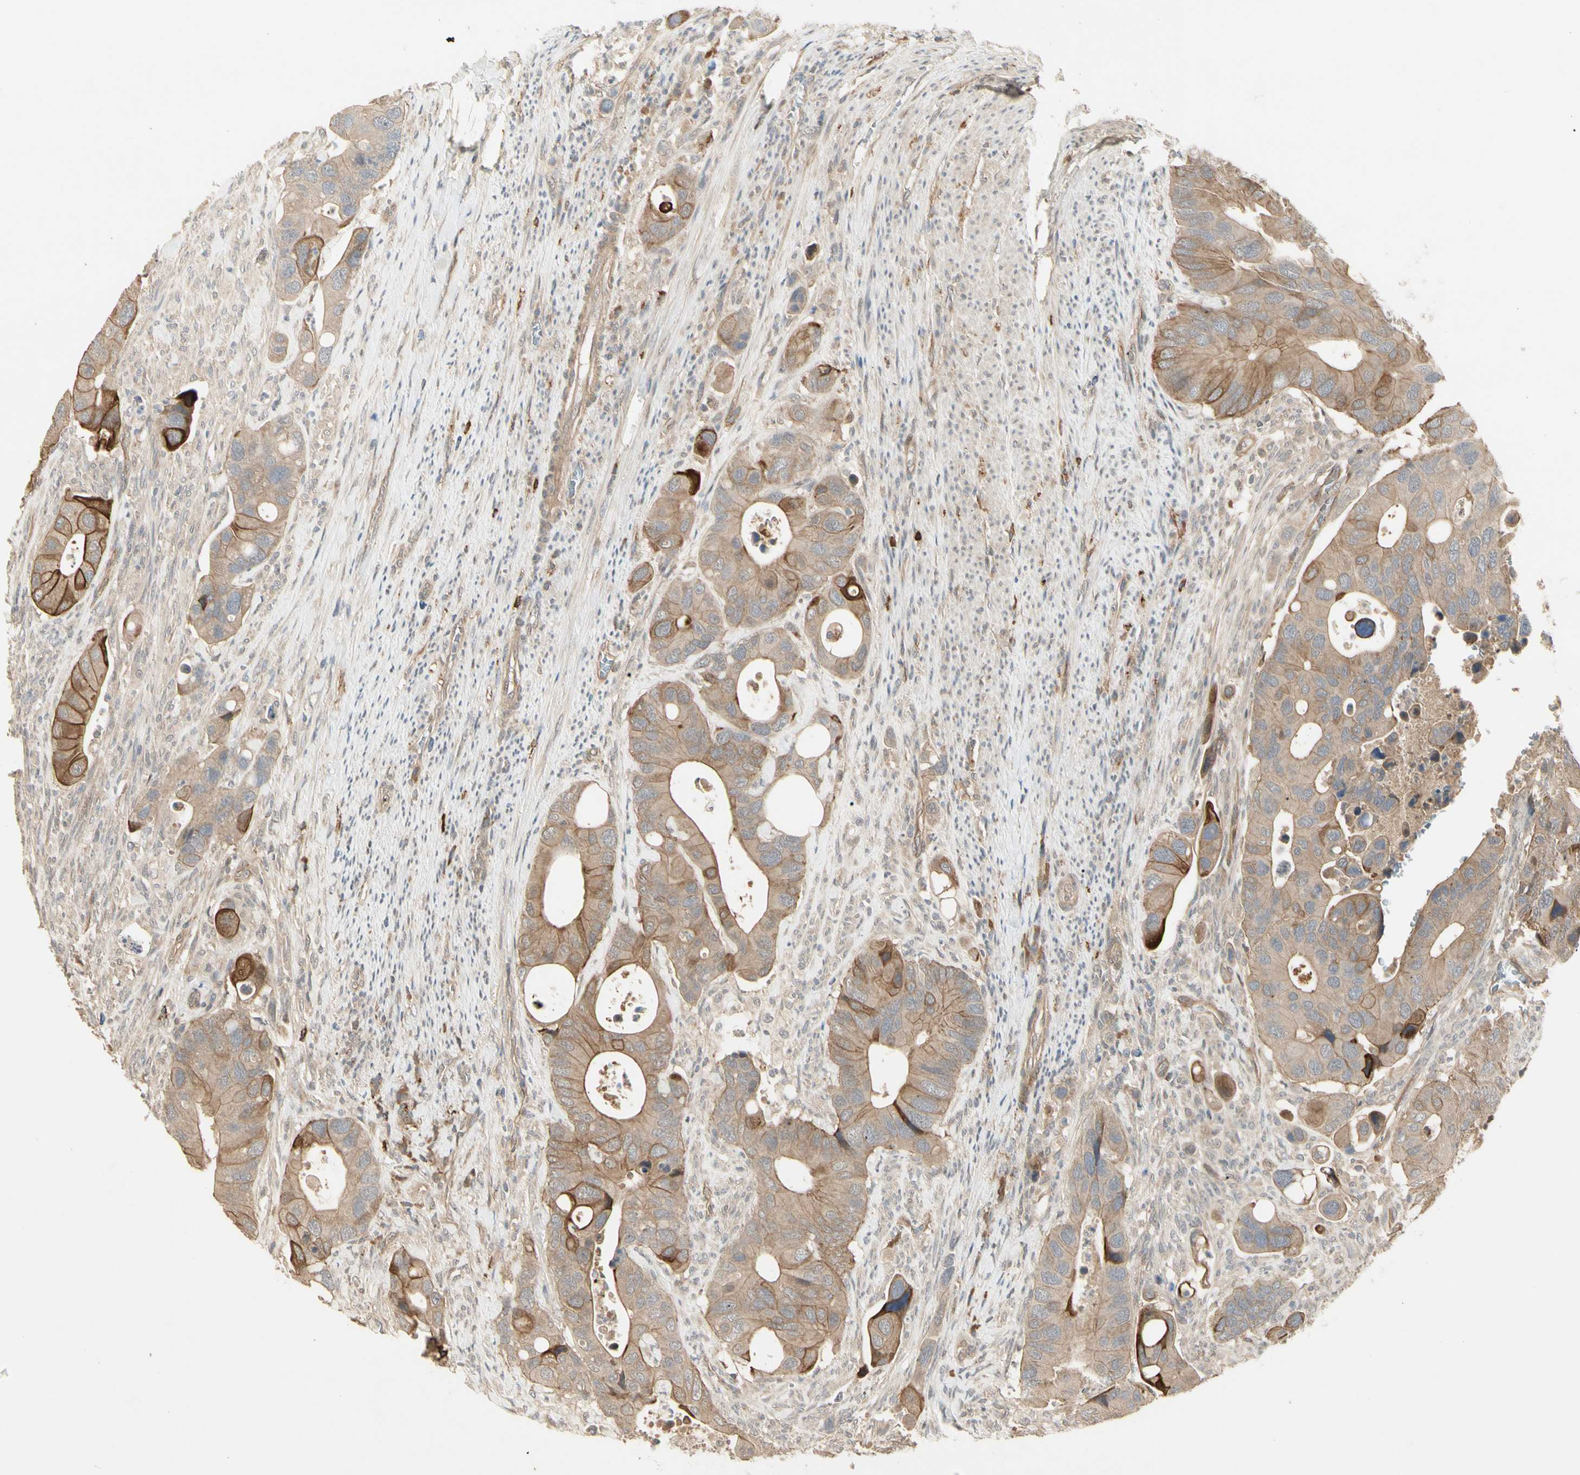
{"staining": {"intensity": "weak", "quantity": ">75%", "location": "cytoplasmic/membranous"}, "tissue": "colorectal cancer", "cell_type": "Tumor cells", "image_type": "cancer", "snomed": [{"axis": "morphology", "description": "Adenocarcinoma, NOS"}, {"axis": "topography", "description": "Rectum"}], "caption": "This micrograph exhibits immunohistochemistry staining of human colorectal cancer (adenocarcinoma), with low weak cytoplasmic/membranous positivity in approximately >75% of tumor cells.", "gene": "ATG4C", "patient": {"sex": "female", "age": 57}}